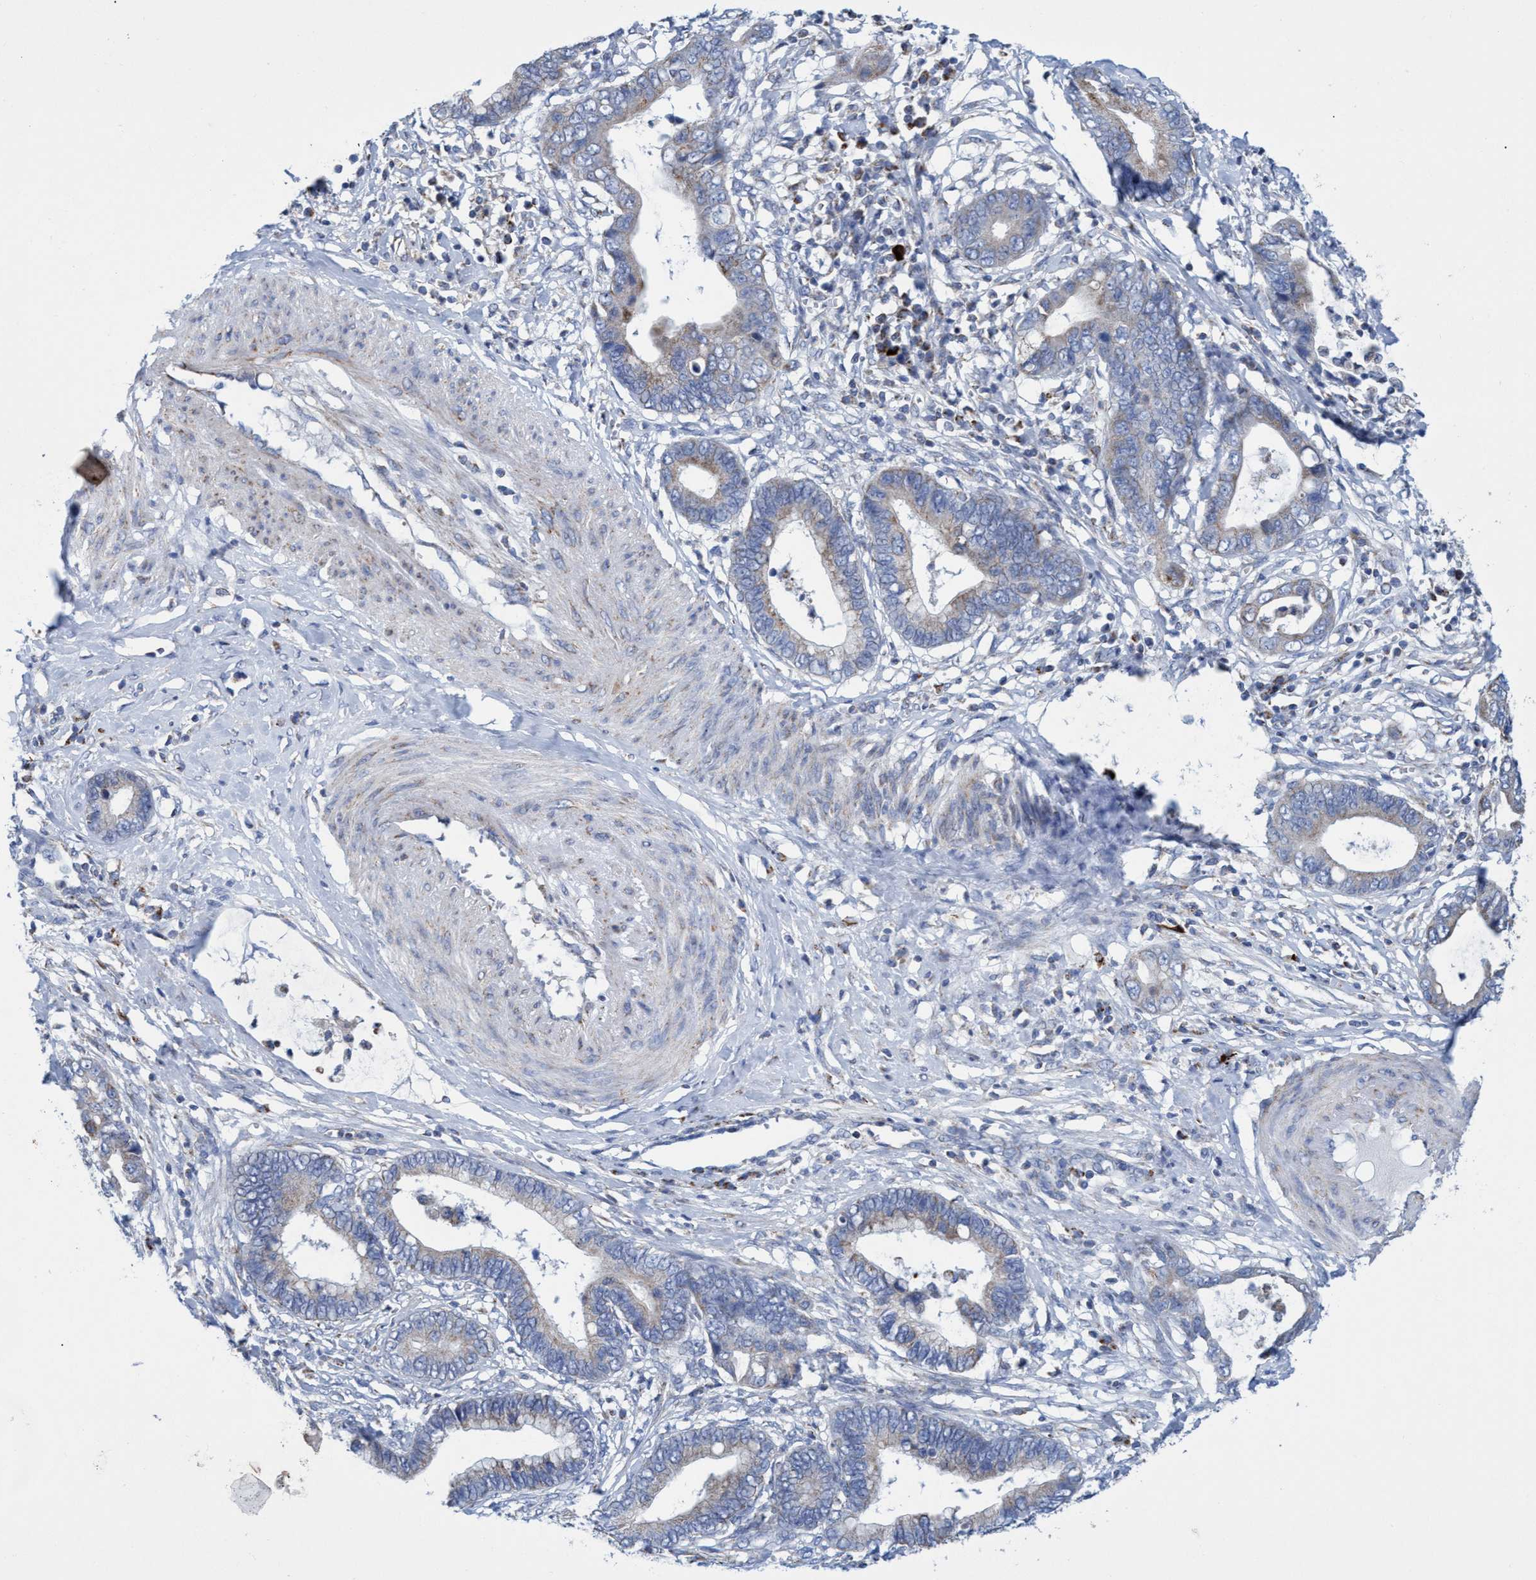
{"staining": {"intensity": "weak", "quantity": "25%-75%", "location": "cytoplasmic/membranous"}, "tissue": "cervical cancer", "cell_type": "Tumor cells", "image_type": "cancer", "snomed": [{"axis": "morphology", "description": "Adenocarcinoma, NOS"}, {"axis": "topography", "description": "Cervix"}], "caption": "The immunohistochemical stain shows weak cytoplasmic/membranous positivity in tumor cells of cervical cancer tissue.", "gene": "ZNF750", "patient": {"sex": "female", "age": 44}}